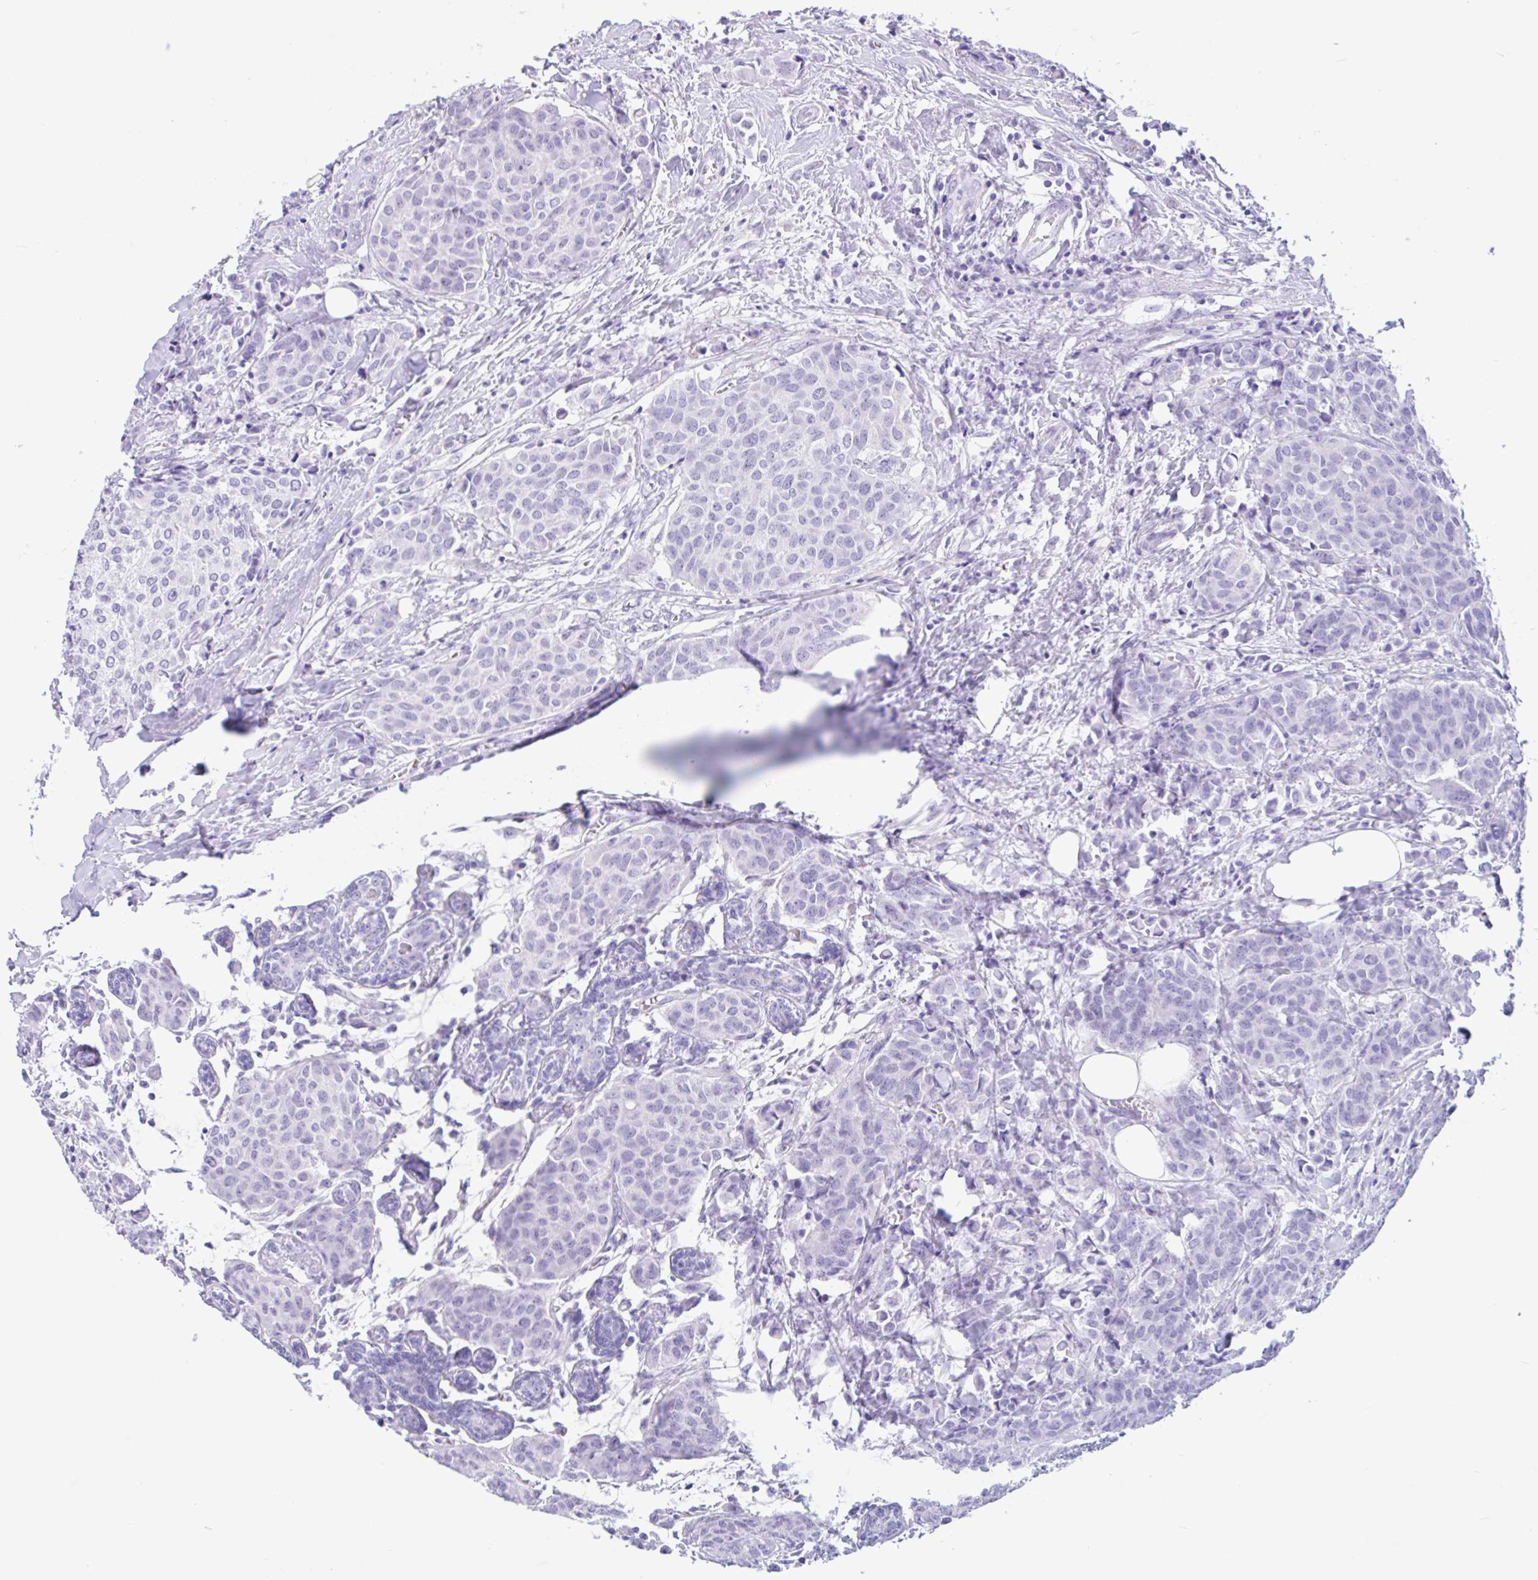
{"staining": {"intensity": "negative", "quantity": "none", "location": "none"}, "tissue": "breast cancer", "cell_type": "Tumor cells", "image_type": "cancer", "snomed": [{"axis": "morphology", "description": "Duct carcinoma"}, {"axis": "topography", "description": "Breast"}], "caption": "IHC micrograph of human invasive ductal carcinoma (breast) stained for a protein (brown), which displays no positivity in tumor cells. Nuclei are stained in blue.", "gene": "OR4N4", "patient": {"sex": "female", "age": 47}}